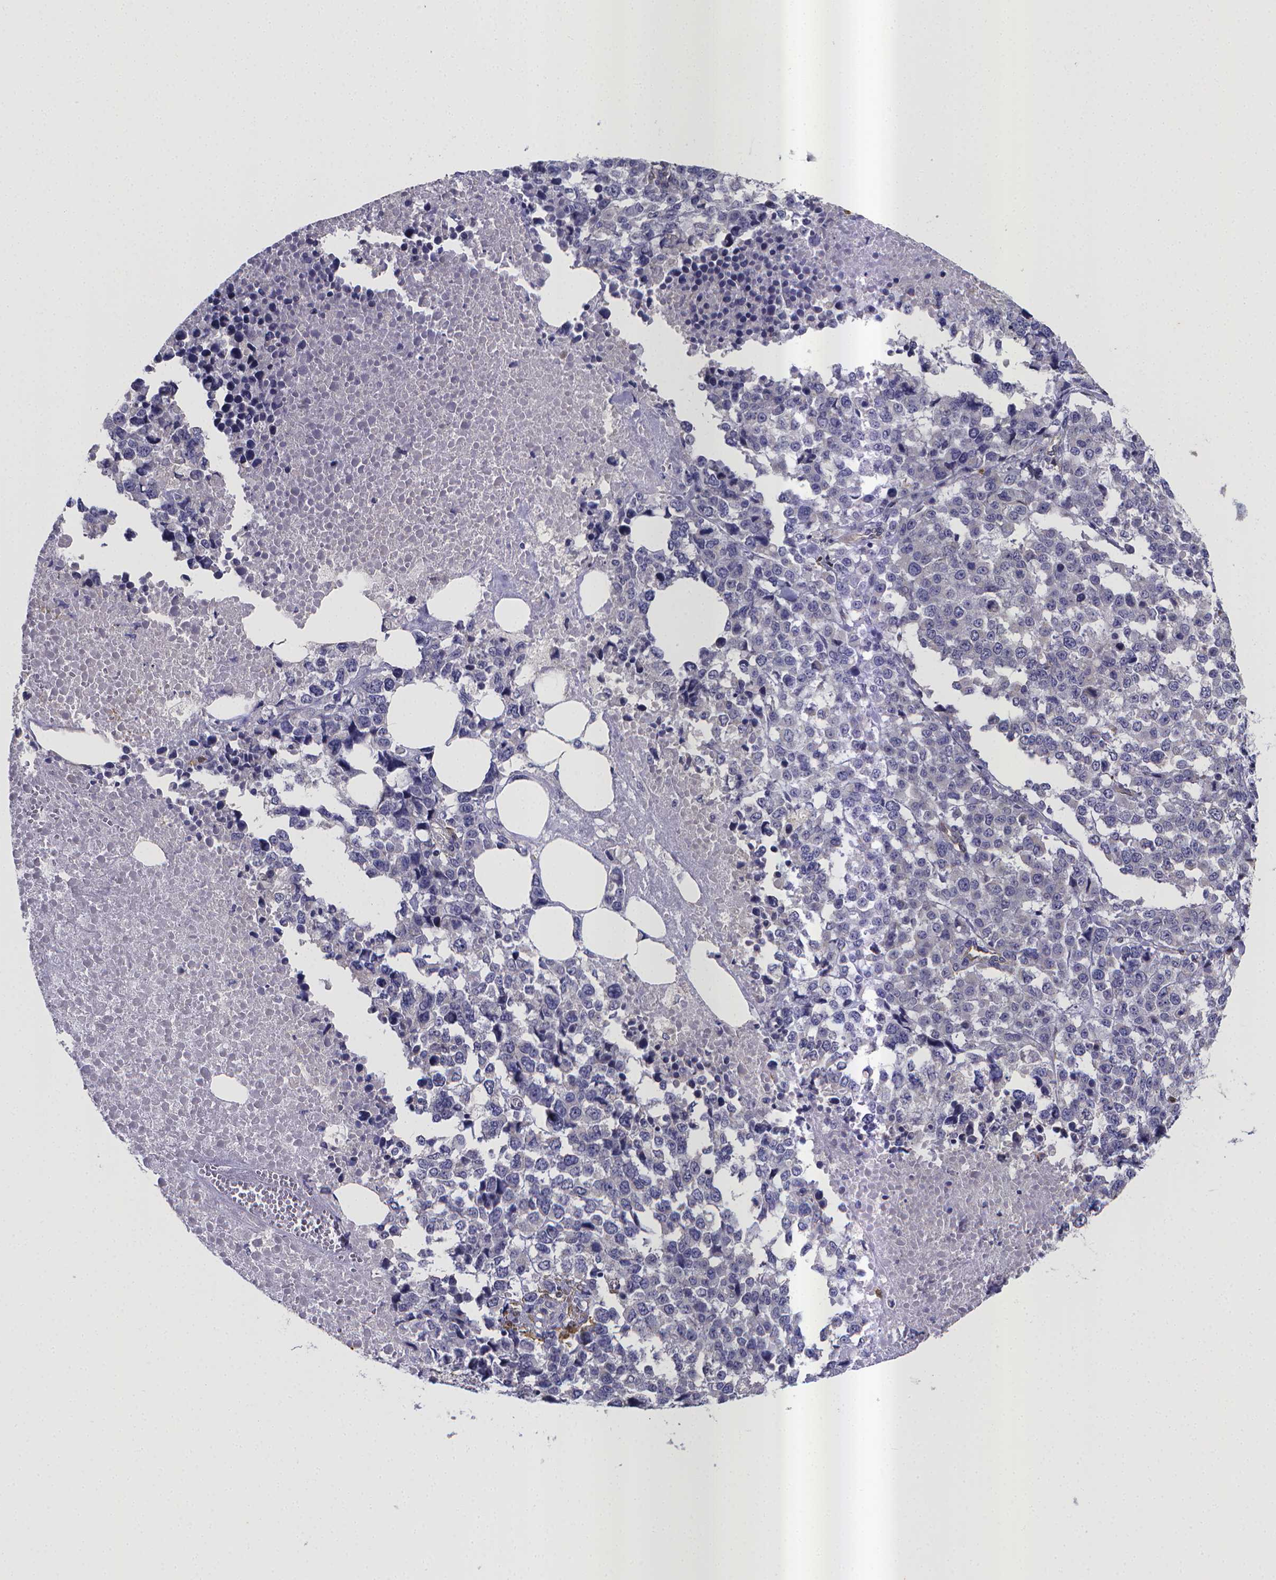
{"staining": {"intensity": "negative", "quantity": "none", "location": "none"}, "tissue": "melanoma", "cell_type": "Tumor cells", "image_type": "cancer", "snomed": [{"axis": "morphology", "description": "Malignant melanoma, Metastatic site"}, {"axis": "topography", "description": "Skin"}], "caption": "This is an immunohistochemistry photomicrograph of human melanoma. There is no expression in tumor cells.", "gene": "RERG", "patient": {"sex": "male", "age": 84}}